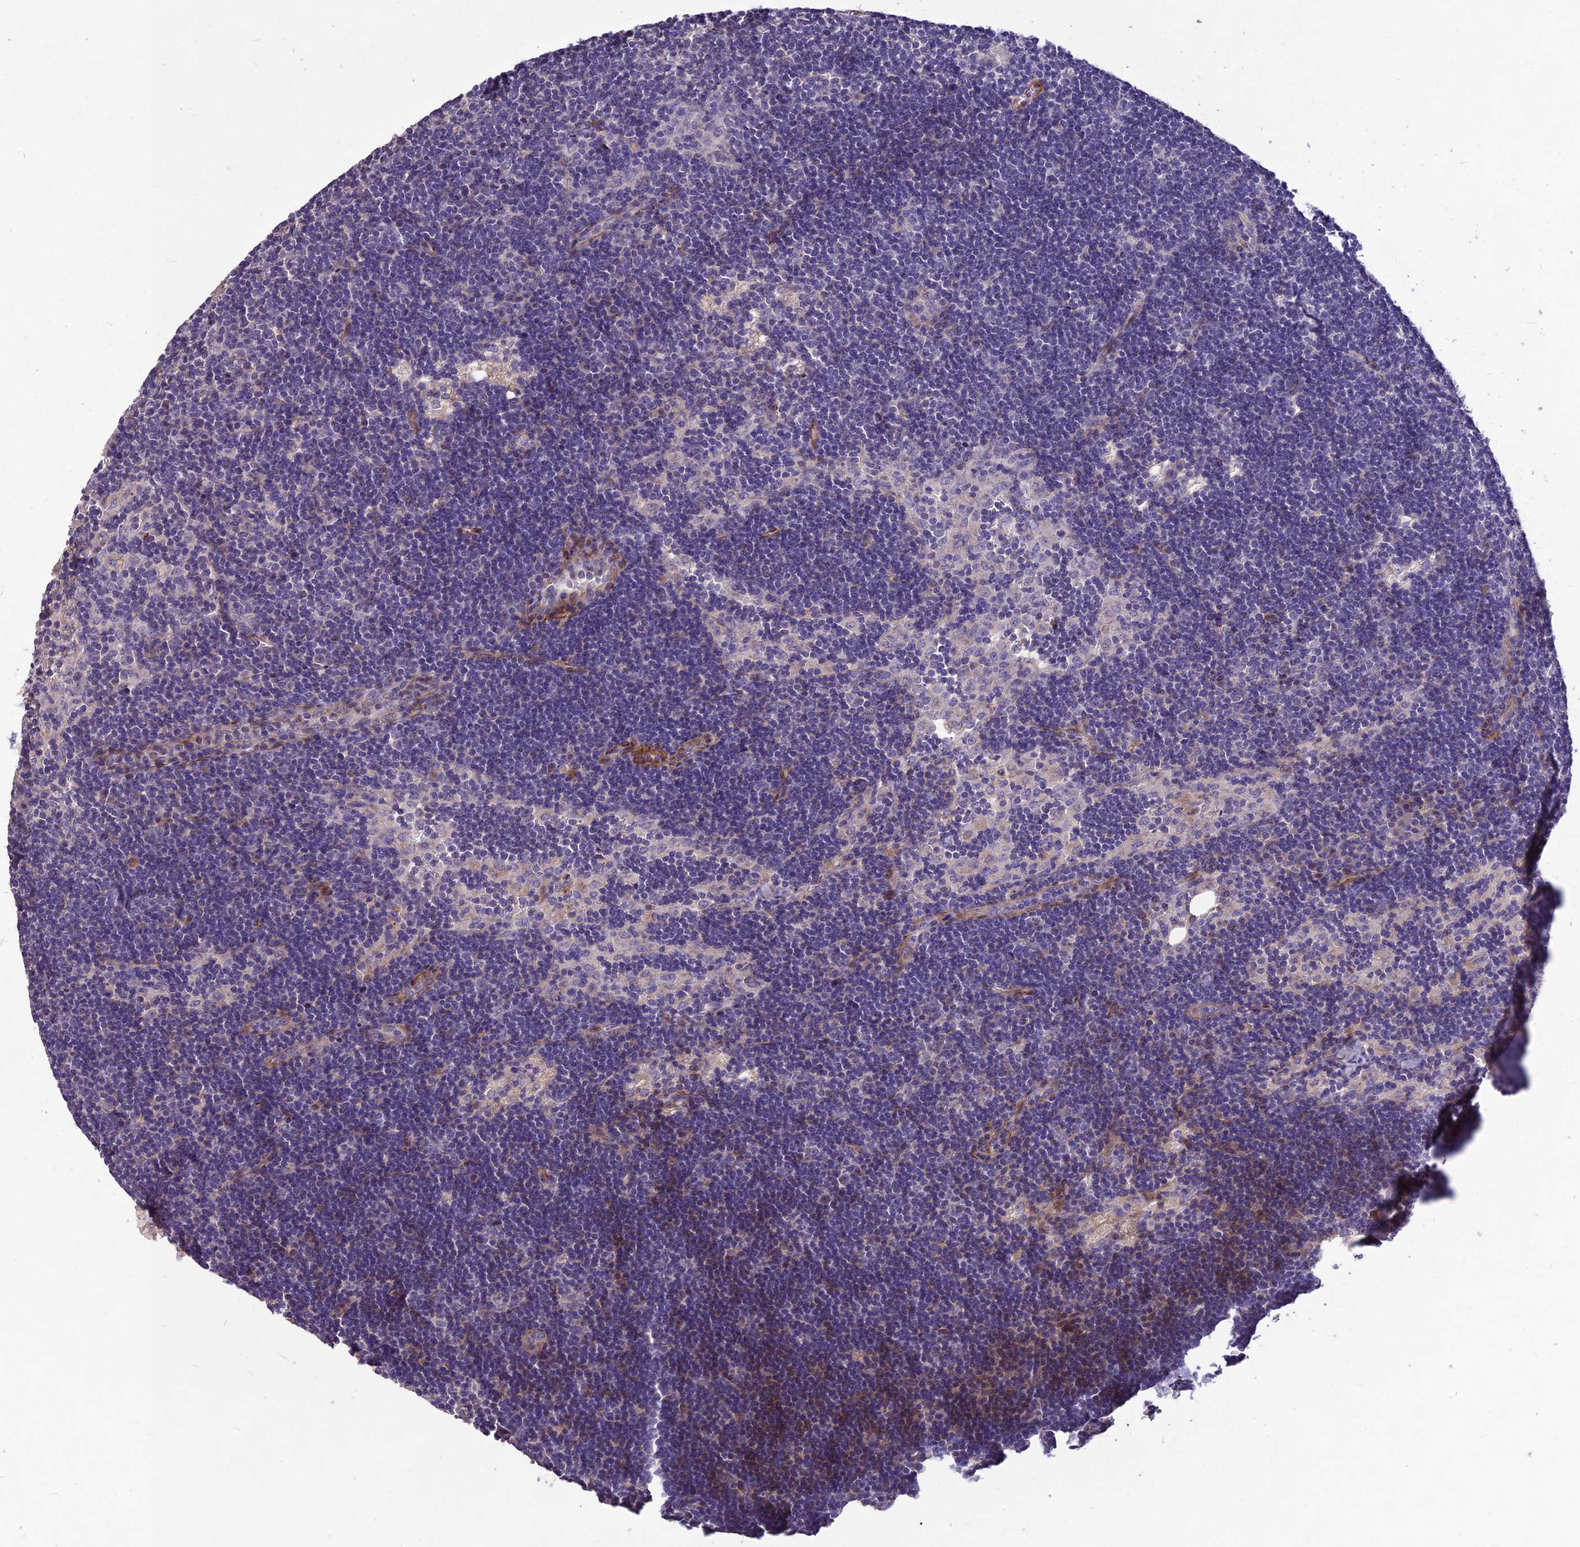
{"staining": {"intensity": "weak", "quantity": "<25%", "location": "cytoplasmic/membranous,nuclear"}, "tissue": "lymph node", "cell_type": "Non-germinal center cells", "image_type": "normal", "snomed": [{"axis": "morphology", "description": "Normal tissue, NOS"}, {"axis": "topography", "description": "Lymph node"}], "caption": "Non-germinal center cells show no significant staining in benign lymph node. (DAB (3,3'-diaminobenzidine) IHC with hematoxylin counter stain).", "gene": "CLUH", "patient": {"sex": "male", "age": 24}}